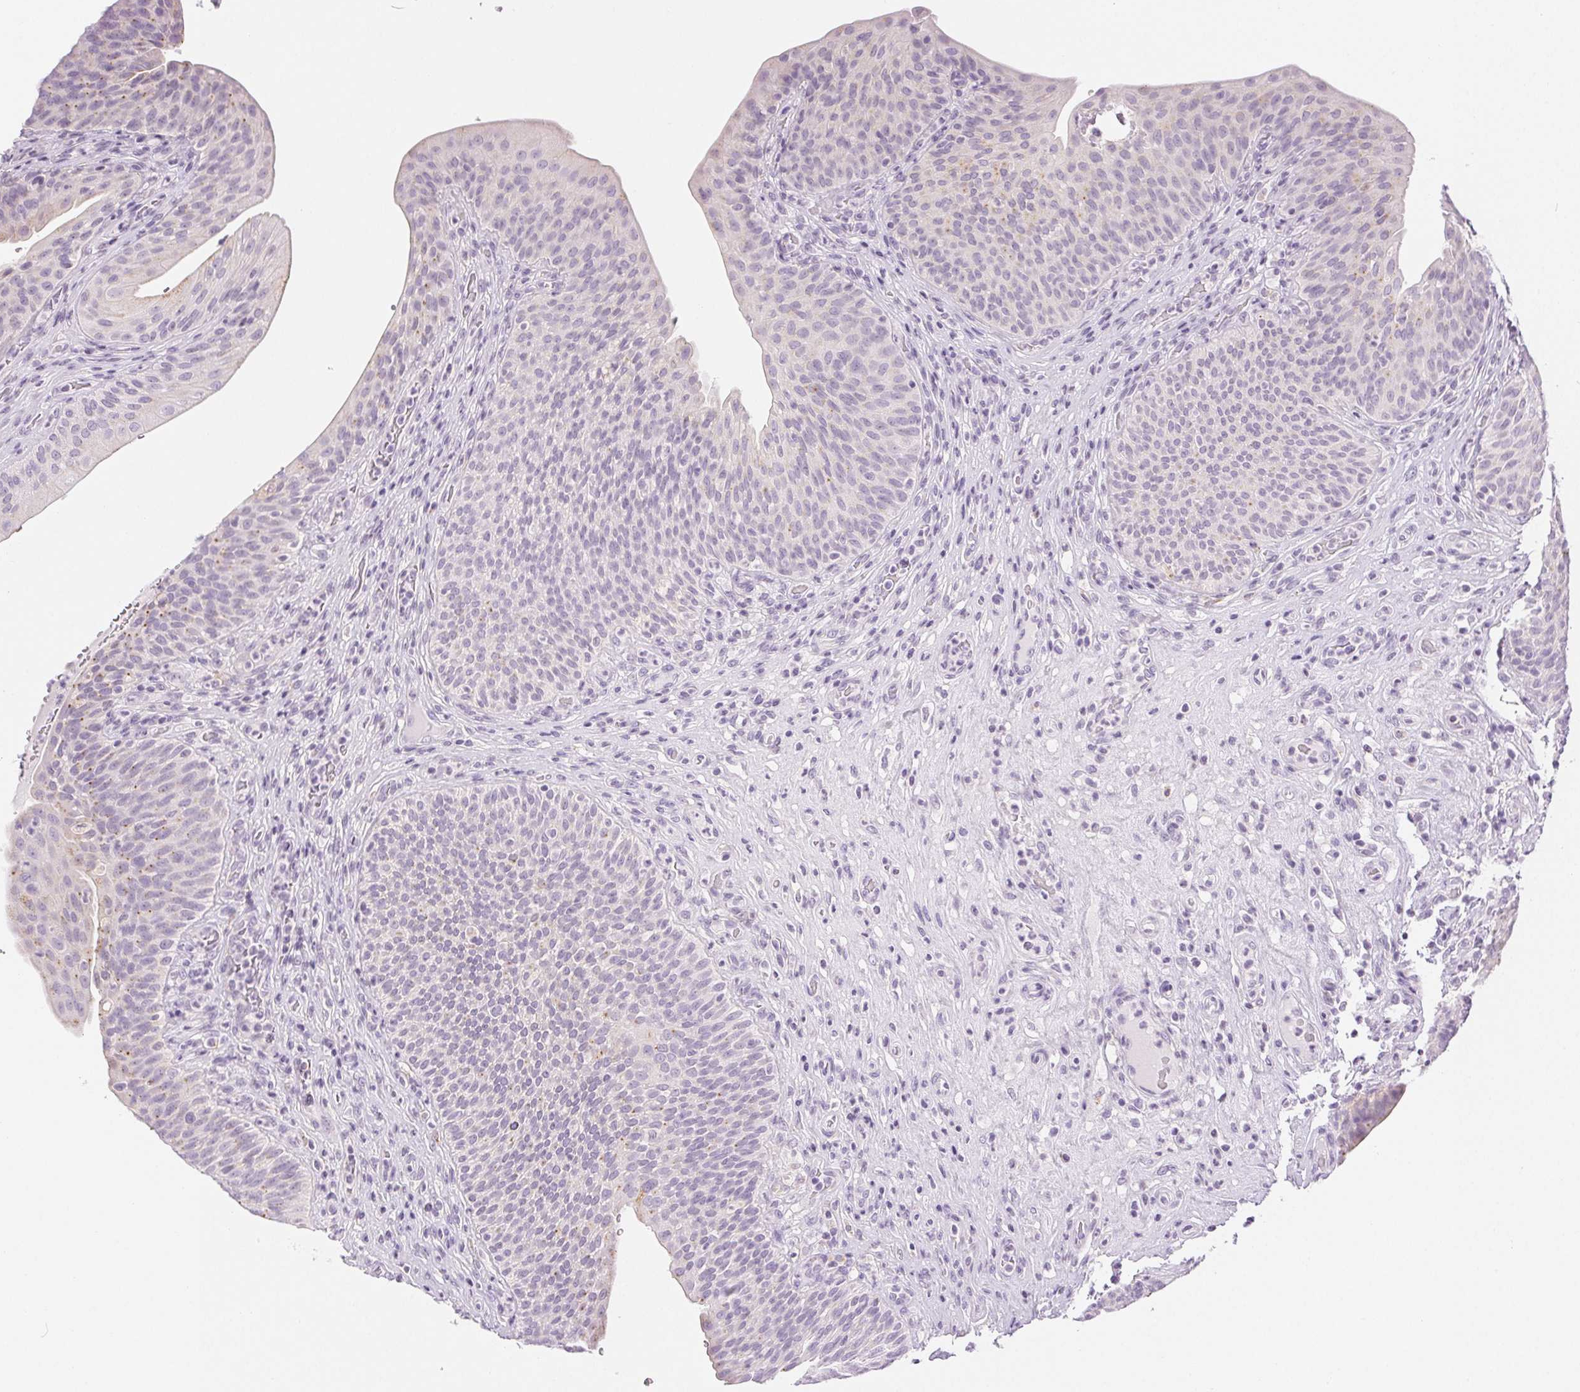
{"staining": {"intensity": "negative", "quantity": "none", "location": "none"}, "tissue": "urinary bladder", "cell_type": "Urothelial cells", "image_type": "normal", "snomed": [{"axis": "morphology", "description": "Normal tissue, NOS"}, {"axis": "topography", "description": "Urinary bladder"}, {"axis": "topography", "description": "Peripheral nerve tissue"}], "caption": "Immunohistochemistry image of benign human urinary bladder stained for a protein (brown), which exhibits no positivity in urothelial cells. (Stains: DAB (3,3'-diaminobenzidine) immunohistochemistry with hematoxylin counter stain, Microscopy: brightfield microscopy at high magnification).", "gene": "SLC5A2", "patient": {"sex": "male", "age": 66}}